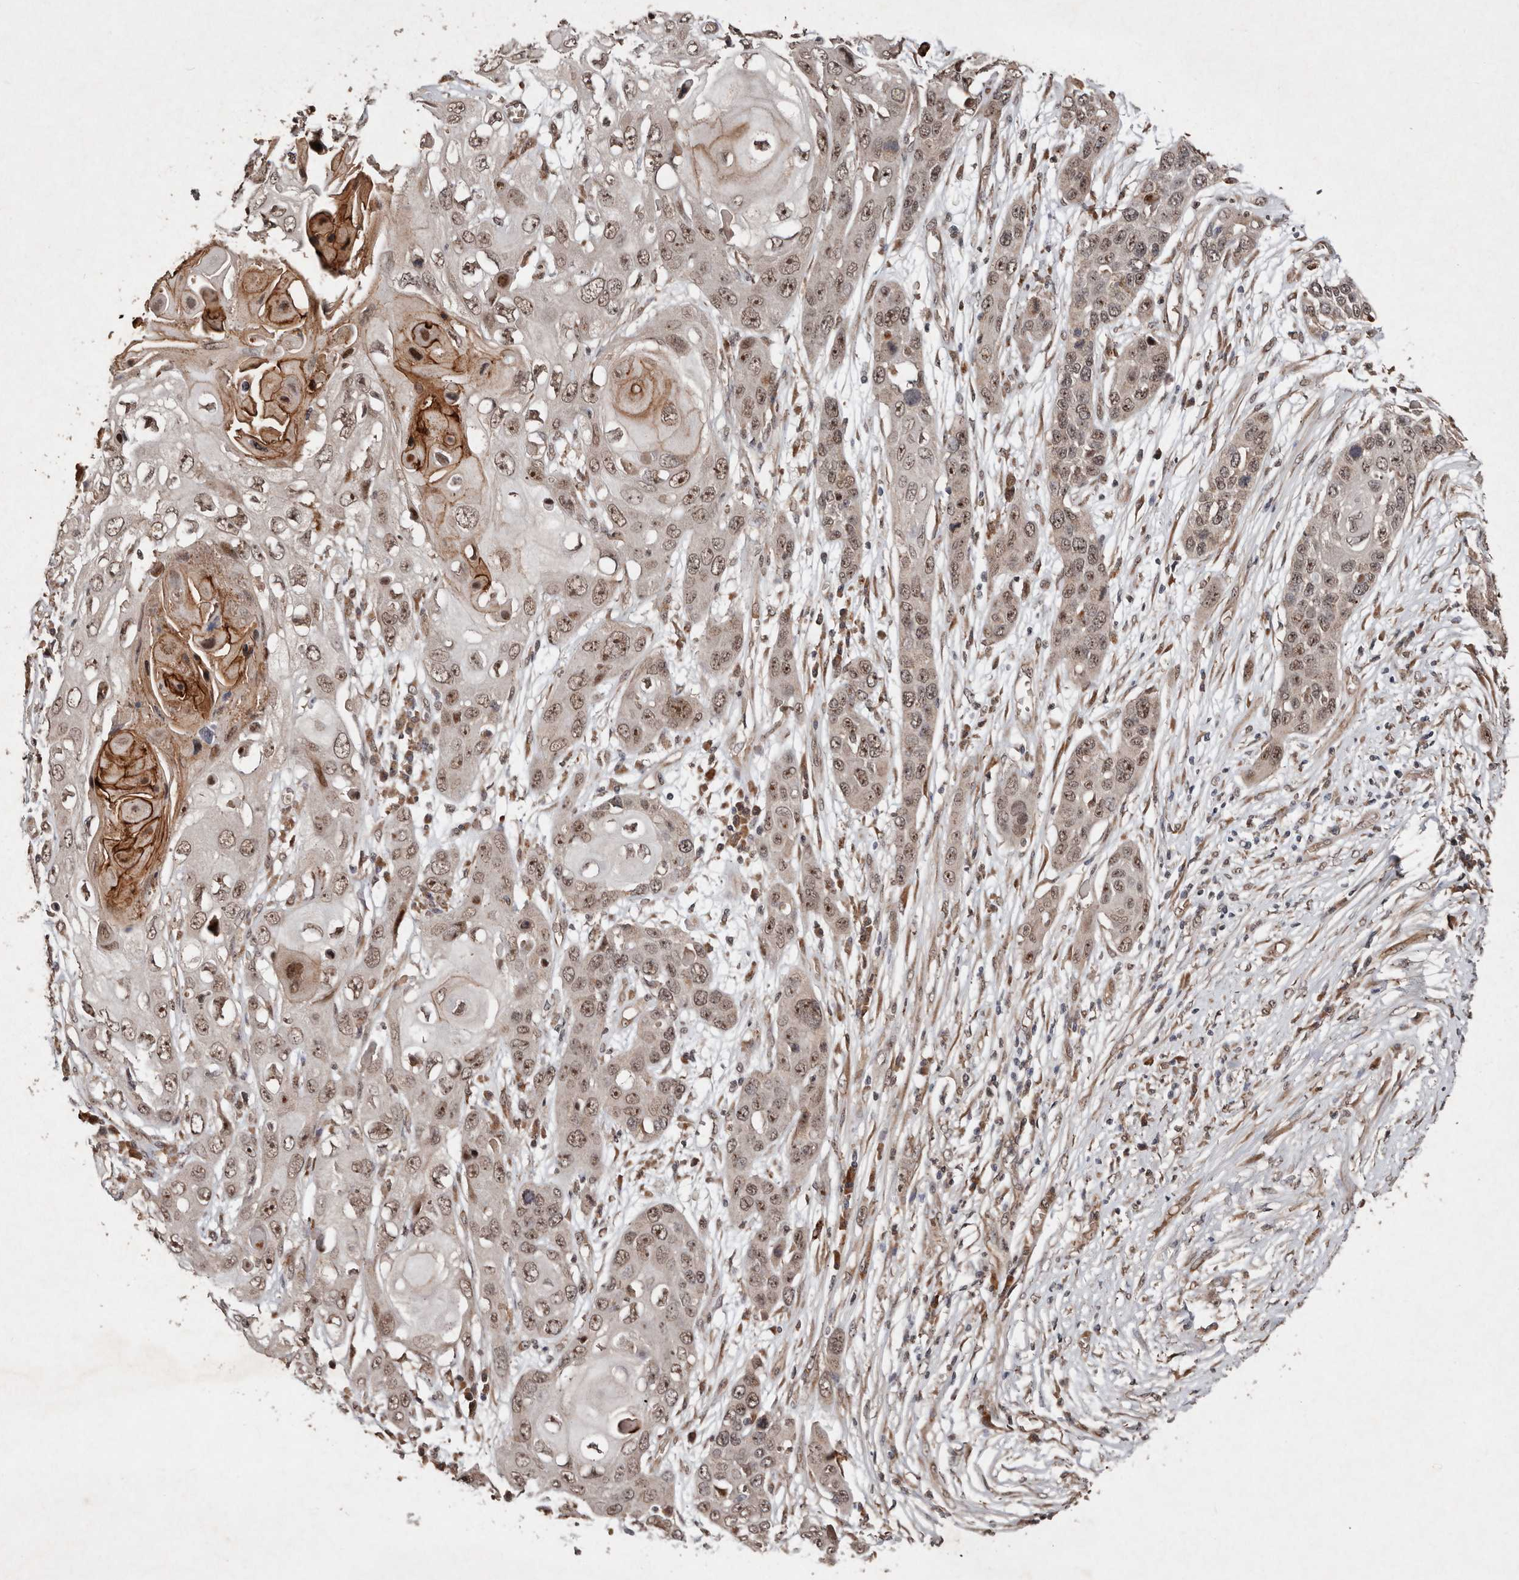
{"staining": {"intensity": "moderate", "quantity": ">75%", "location": "nuclear"}, "tissue": "skin cancer", "cell_type": "Tumor cells", "image_type": "cancer", "snomed": [{"axis": "morphology", "description": "Squamous cell carcinoma, NOS"}, {"axis": "topography", "description": "Skin"}], "caption": "A medium amount of moderate nuclear expression is appreciated in approximately >75% of tumor cells in skin cancer tissue.", "gene": "DIP2C", "patient": {"sex": "male", "age": 55}}